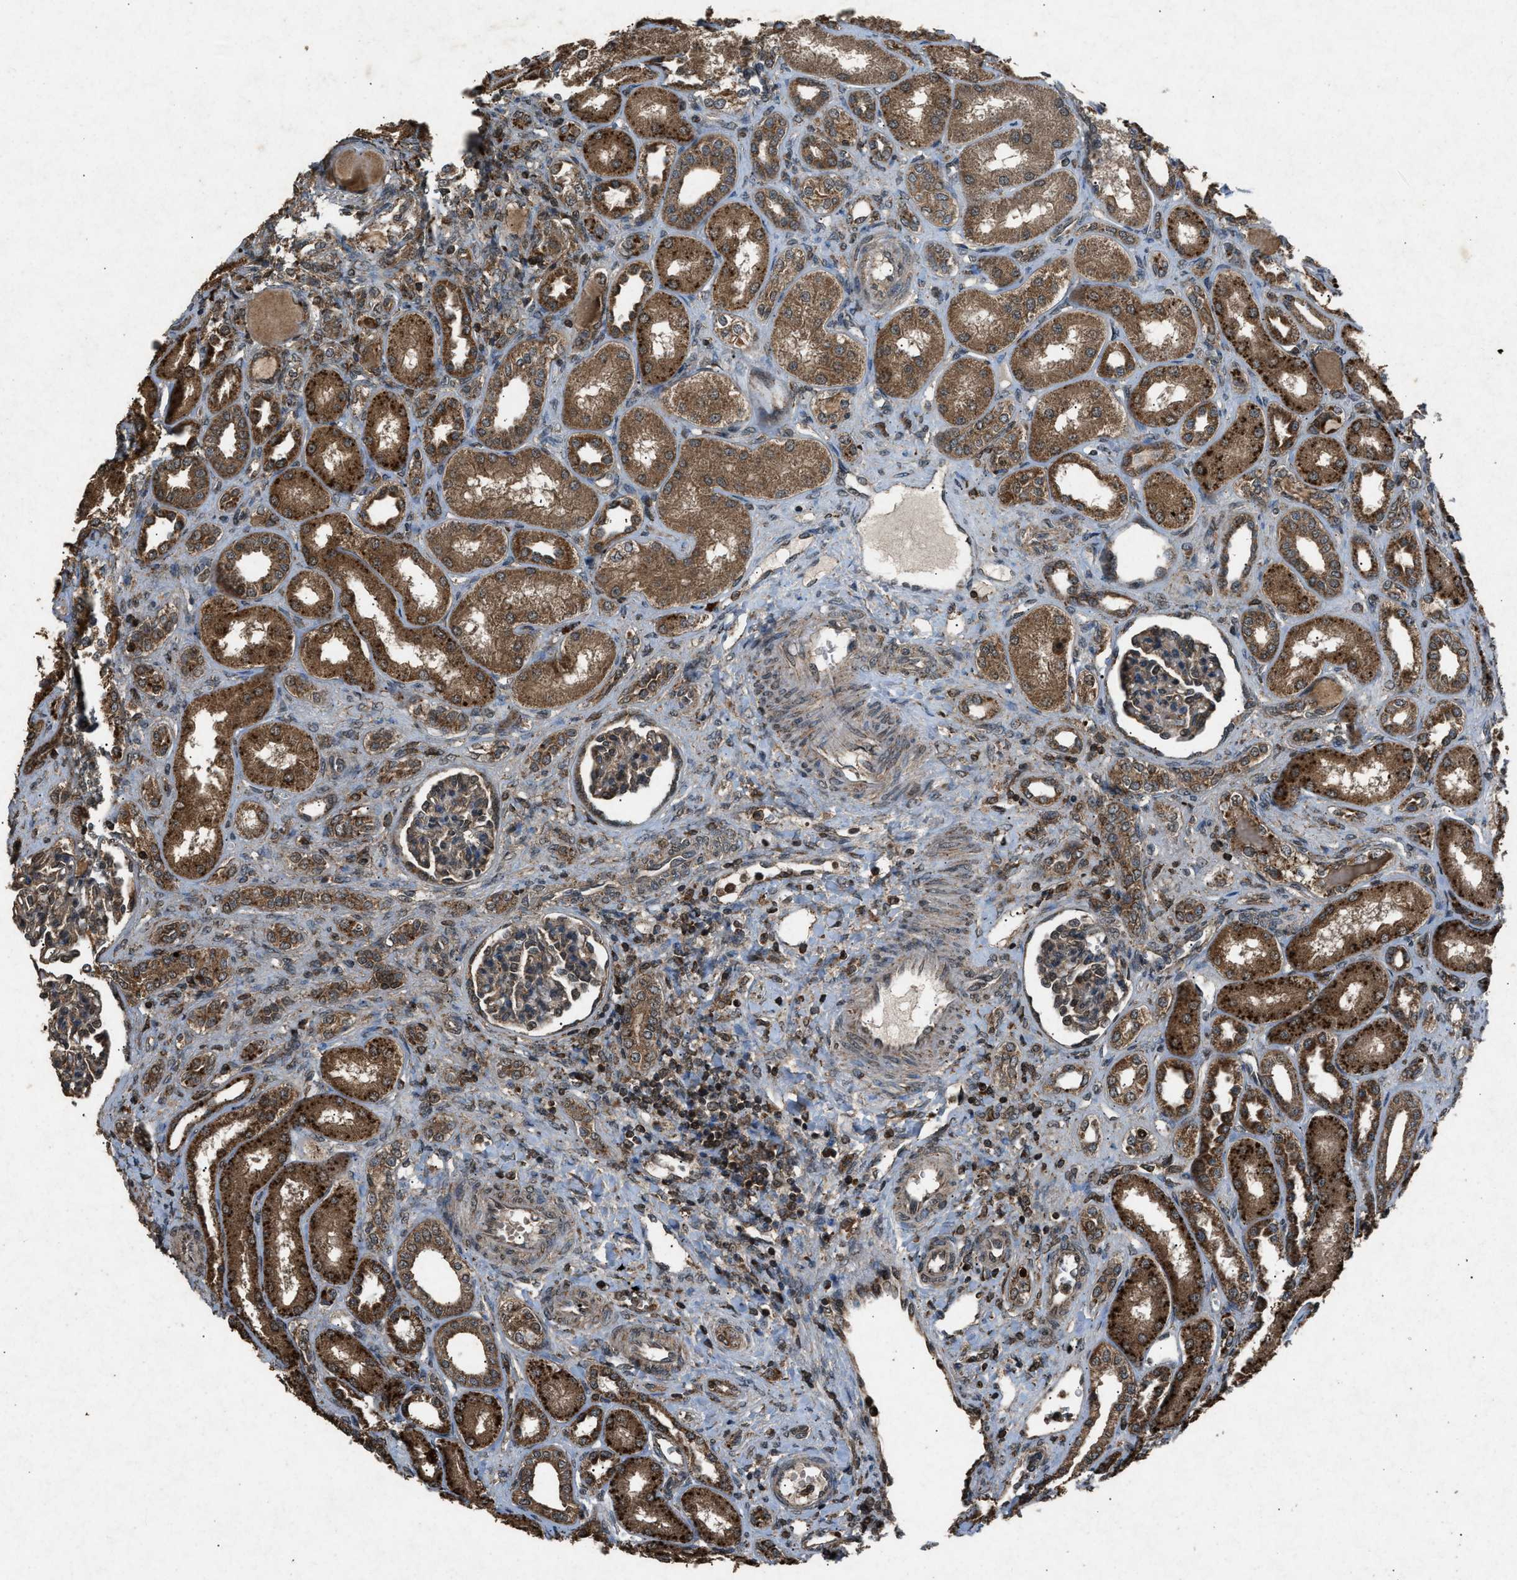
{"staining": {"intensity": "weak", "quantity": ">75%", "location": "cytoplasmic/membranous"}, "tissue": "kidney", "cell_type": "Cells in glomeruli", "image_type": "normal", "snomed": [{"axis": "morphology", "description": "Normal tissue, NOS"}, {"axis": "topography", "description": "Kidney"}], "caption": "Kidney stained with immunohistochemistry (IHC) demonstrates weak cytoplasmic/membranous expression in approximately >75% of cells in glomeruli. The staining was performed using DAB to visualize the protein expression in brown, while the nuclei were stained in blue with hematoxylin (Magnification: 20x).", "gene": "OAS1", "patient": {"sex": "male", "age": 7}}